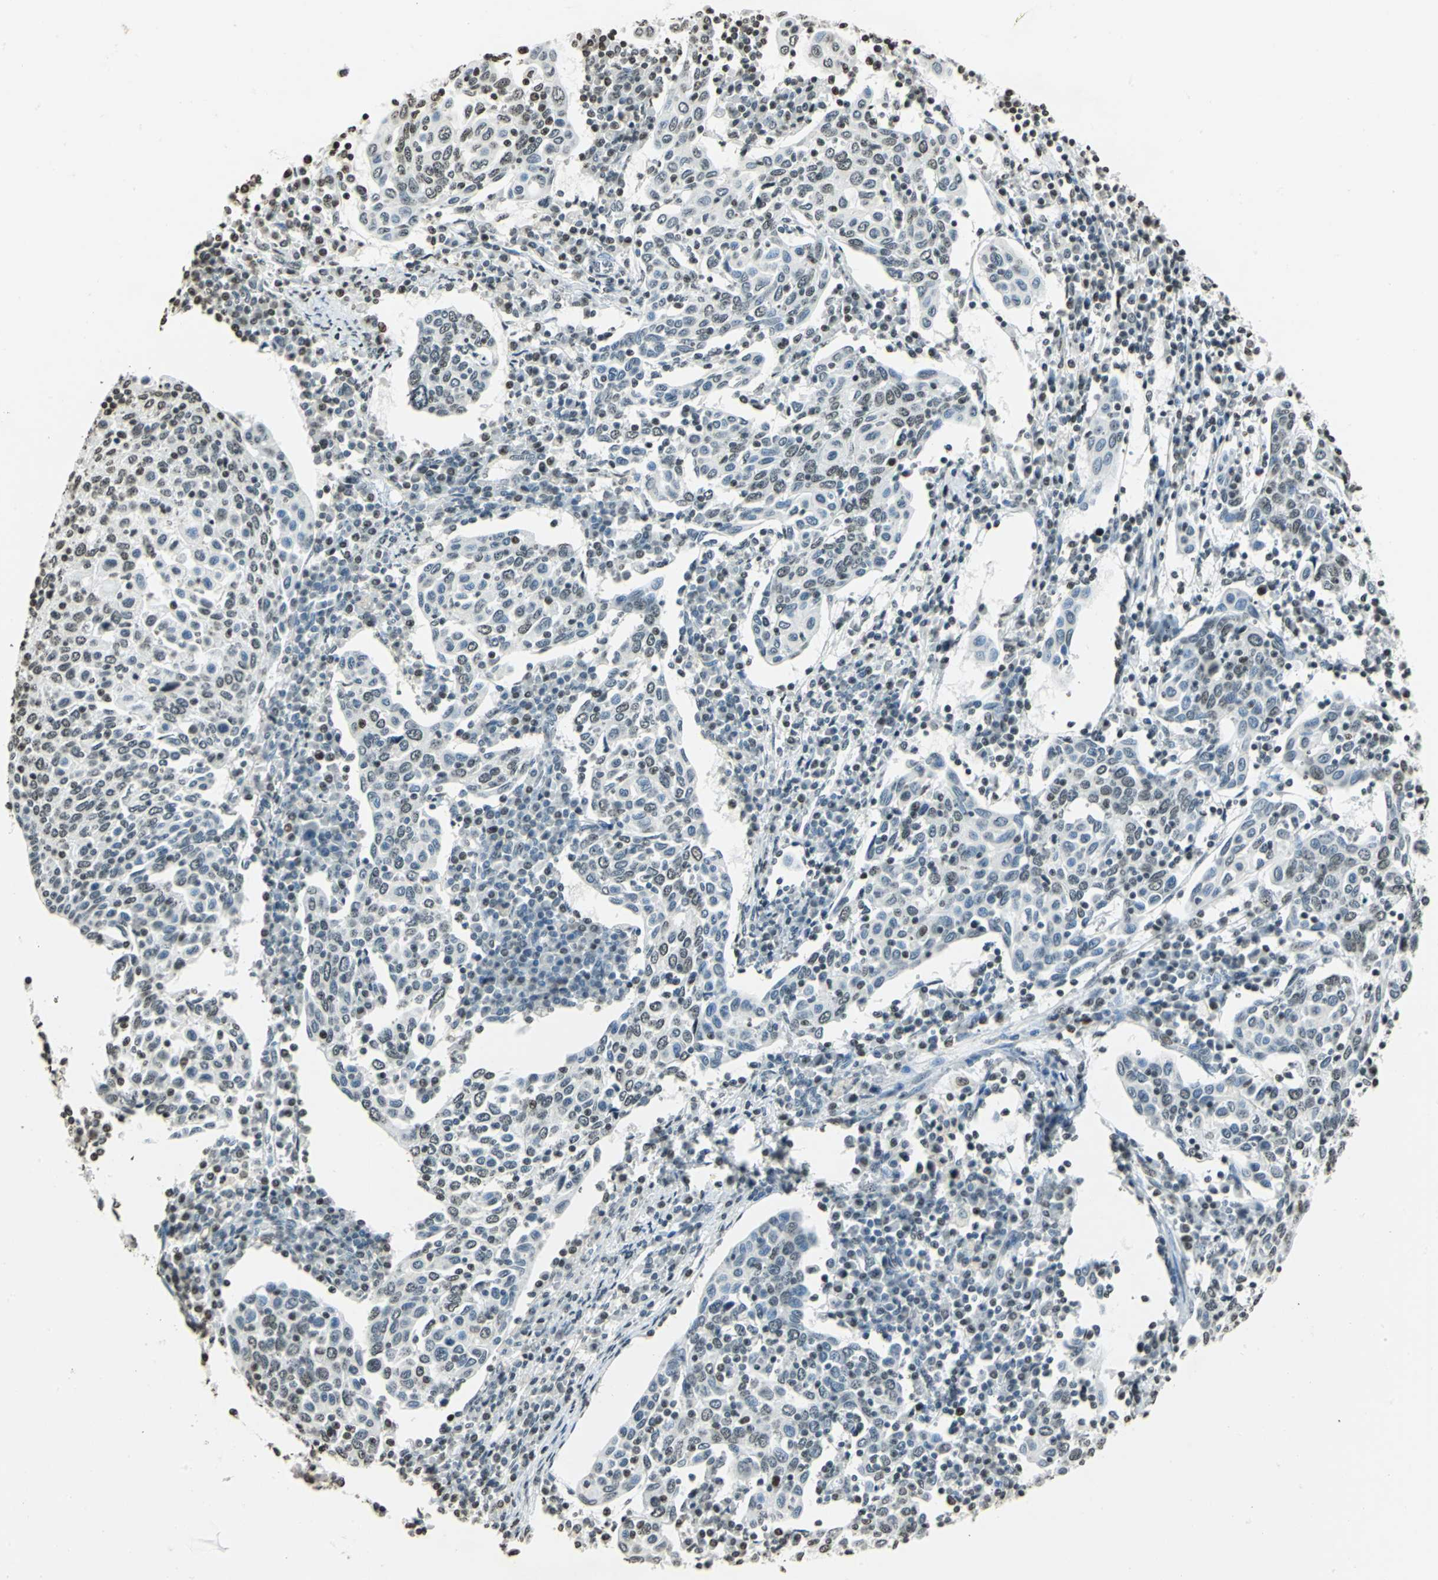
{"staining": {"intensity": "weak", "quantity": "25%-75%", "location": "nuclear"}, "tissue": "cervical cancer", "cell_type": "Tumor cells", "image_type": "cancer", "snomed": [{"axis": "morphology", "description": "Squamous cell carcinoma, NOS"}, {"axis": "topography", "description": "Cervix"}], "caption": "Human cervical cancer stained with a brown dye demonstrates weak nuclear positive staining in approximately 25%-75% of tumor cells.", "gene": "MCM4", "patient": {"sex": "female", "age": 40}}